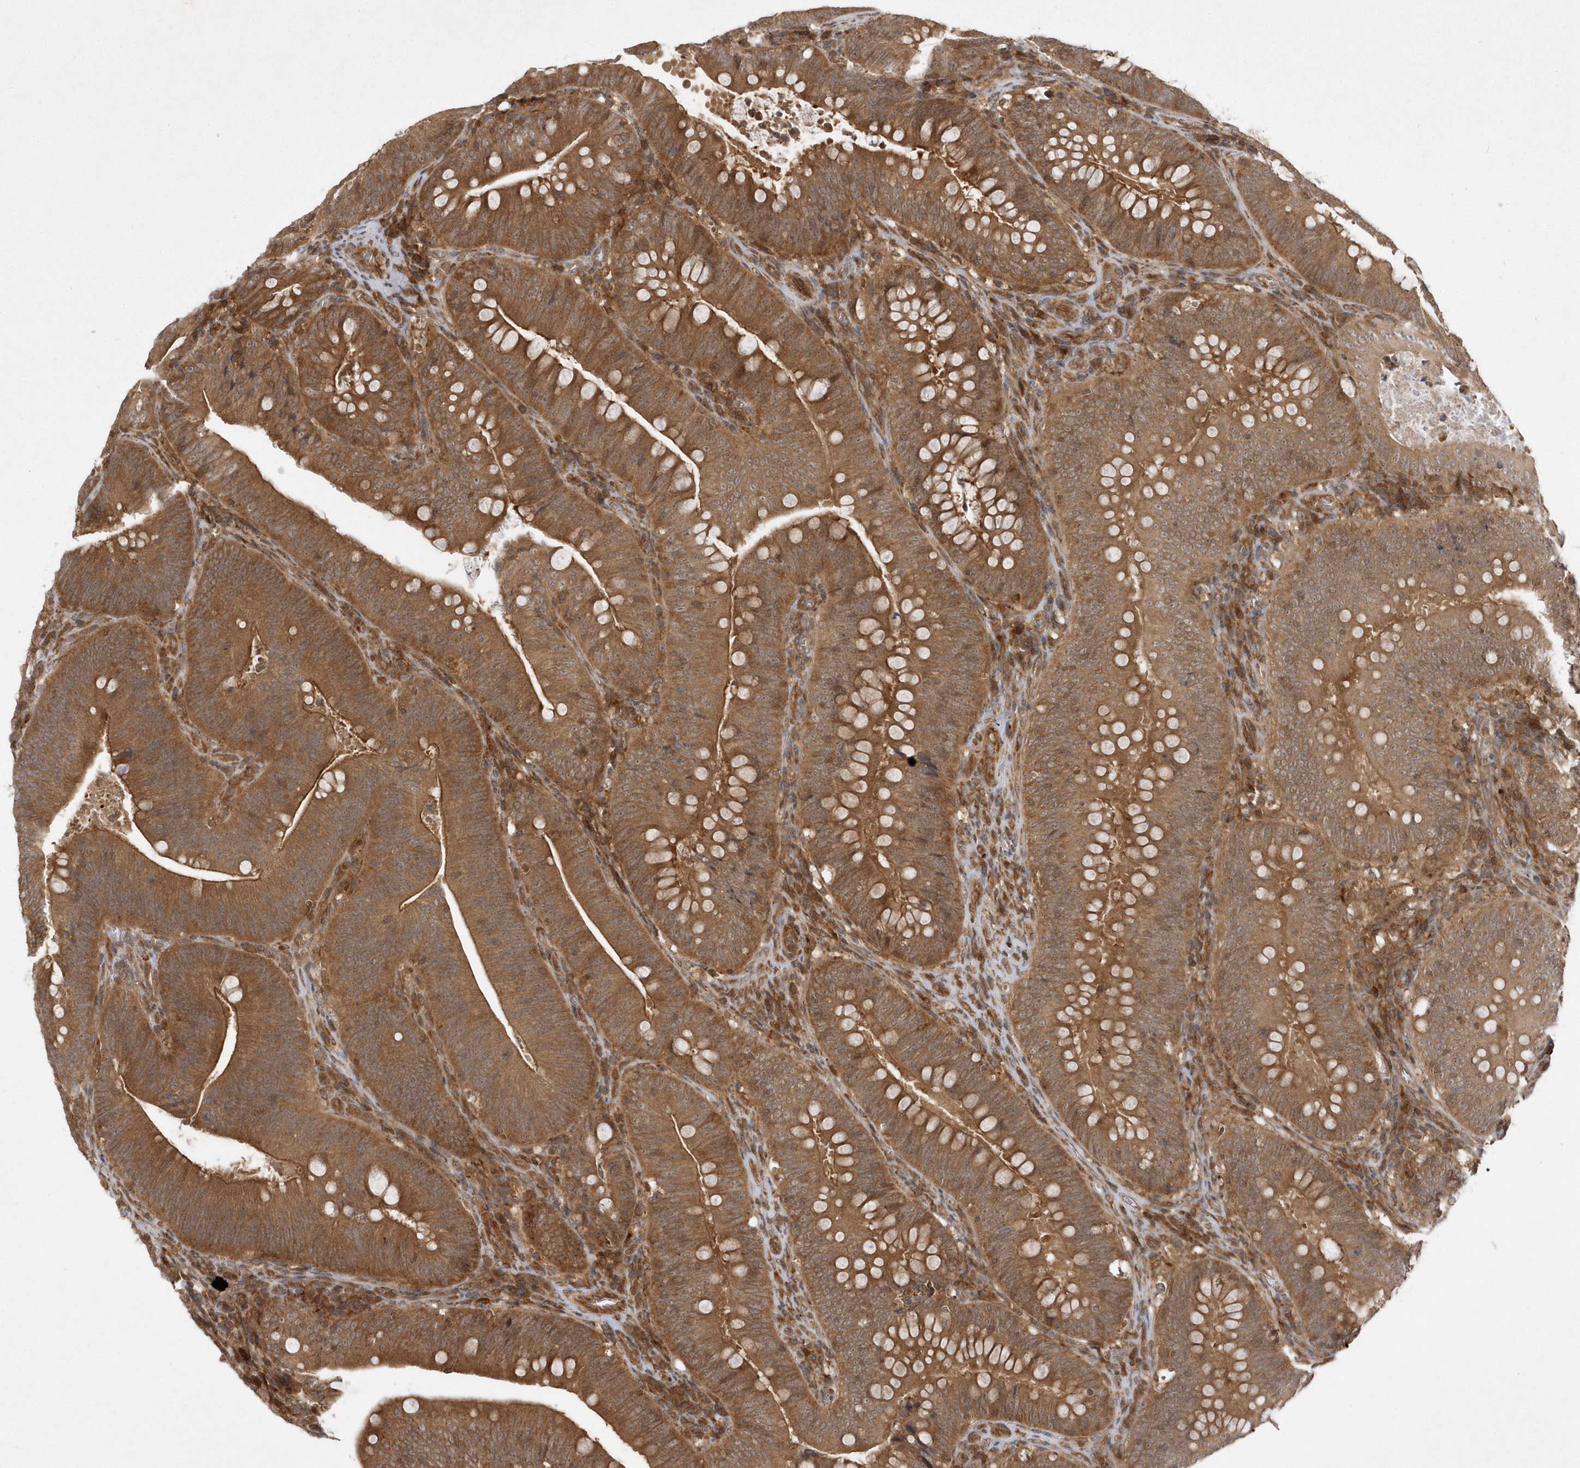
{"staining": {"intensity": "moderate", "quantity": ">75%", "location": "cytoplasmic/membranous"}, "tissue": "colorectal cancer", "cell_type": "Tumor cells", "image_type": "cancer", "snomed": [{"axis": "morphology", "description": "Normal tissue, NOS"}, {"axis": "topography", "description": "Colon"}], "caption": "Moderate cytoplasmic/membranous protein expression is seen in about >75% of tumor cells in colorectal cancer.", "gene": "GFM2", "patient": {"sex": "female", "age": 82}}